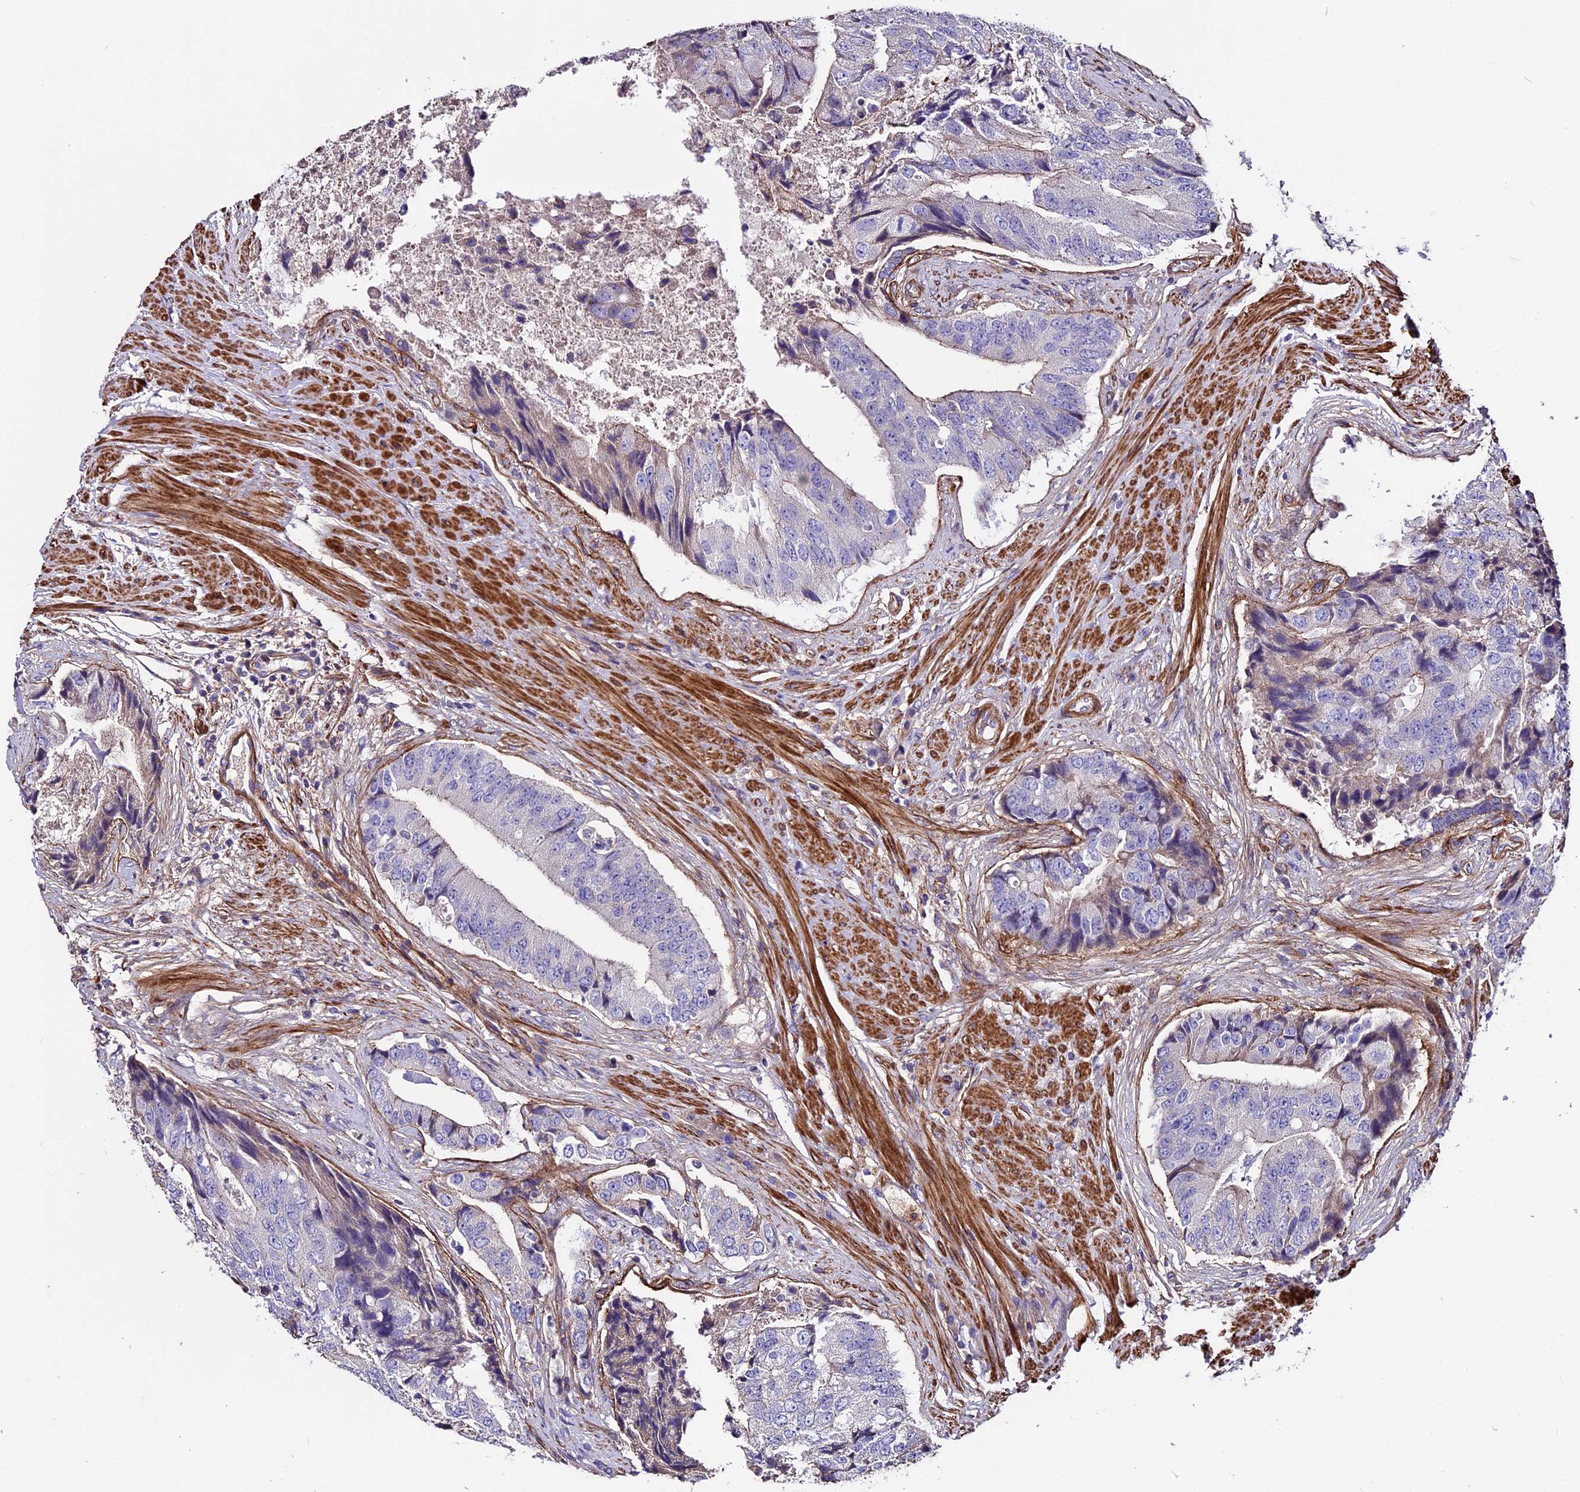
{"staining": {"intensity": "weak", "quantity": "<25%", "location": "cytoplasmic/membranous"}, "tissue": "prostate cancer", "cell_type": "Tumor cells", "image_type": "cancer", "snomed": [{"axis": "morphology", "description": "Adenocarcinoma, High grade"}, {"axis": "topography", "description": "Prostate"}], "caption": "Immunohistochemistry (IHC) histopathology image of neoplastic tissue: prostate adenocarcinoma (high-grade) stained with DAB demonstrates no significant protein staining in tumor cells. (DAB (3,3'-diaminobenzidine) immunohistochemistry (IHC), high magnification).", "gene": "EVA1B", "patient": {"sex": "male", "age": 70}}